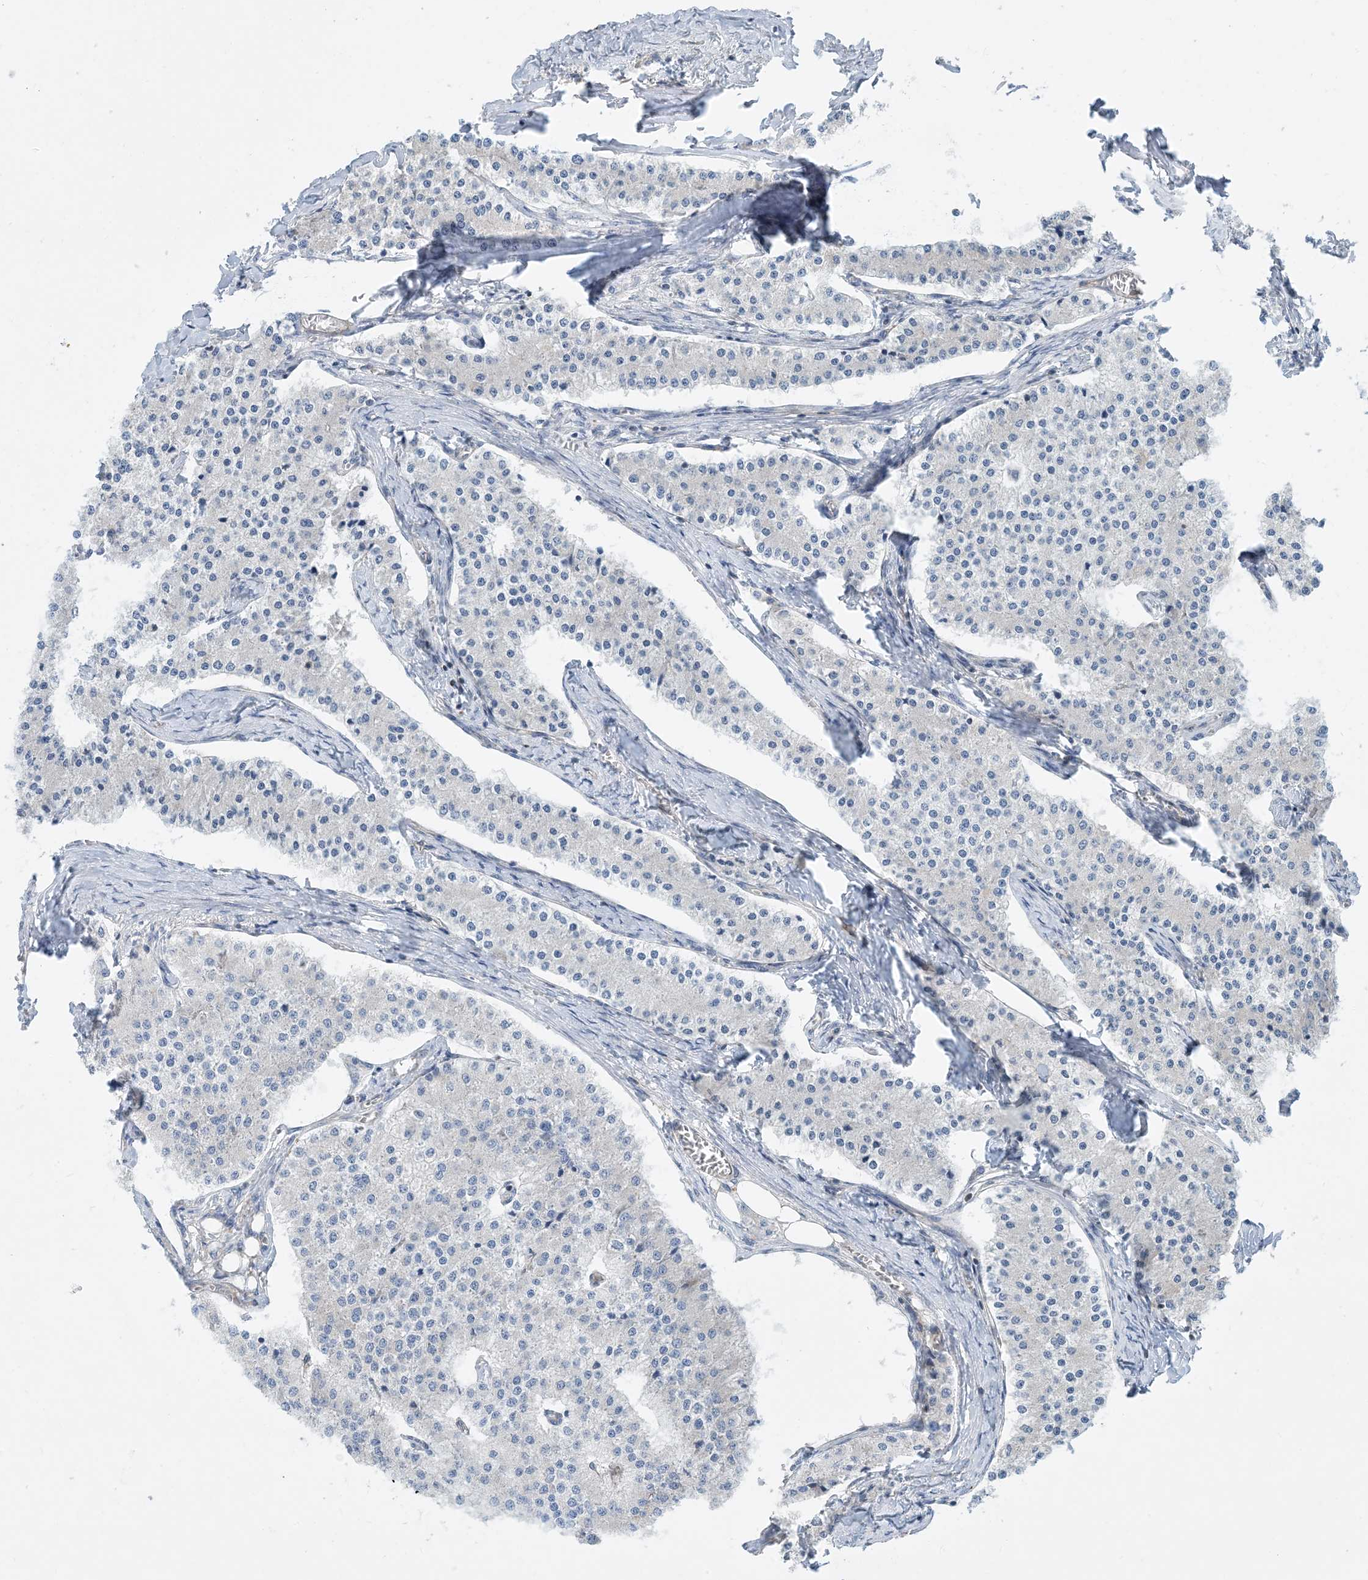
{"staining": {"intensity": "negative", "quantity": "none", "location": "none"}, "tissue": "carcinoid", "cell_type": "Tumor cells", "image_type": "cancer", "snomed": [{"axis": "morphology", "description": "Carcinoid, malignant, NOS"}, {"axis": "topography", "description": "Colon"}], "caption": "An image of human carcinoid is negative for staining in tumor cells.", "gene": "PCDHGA1", "patient": {"sex": "female", "age": 52}}